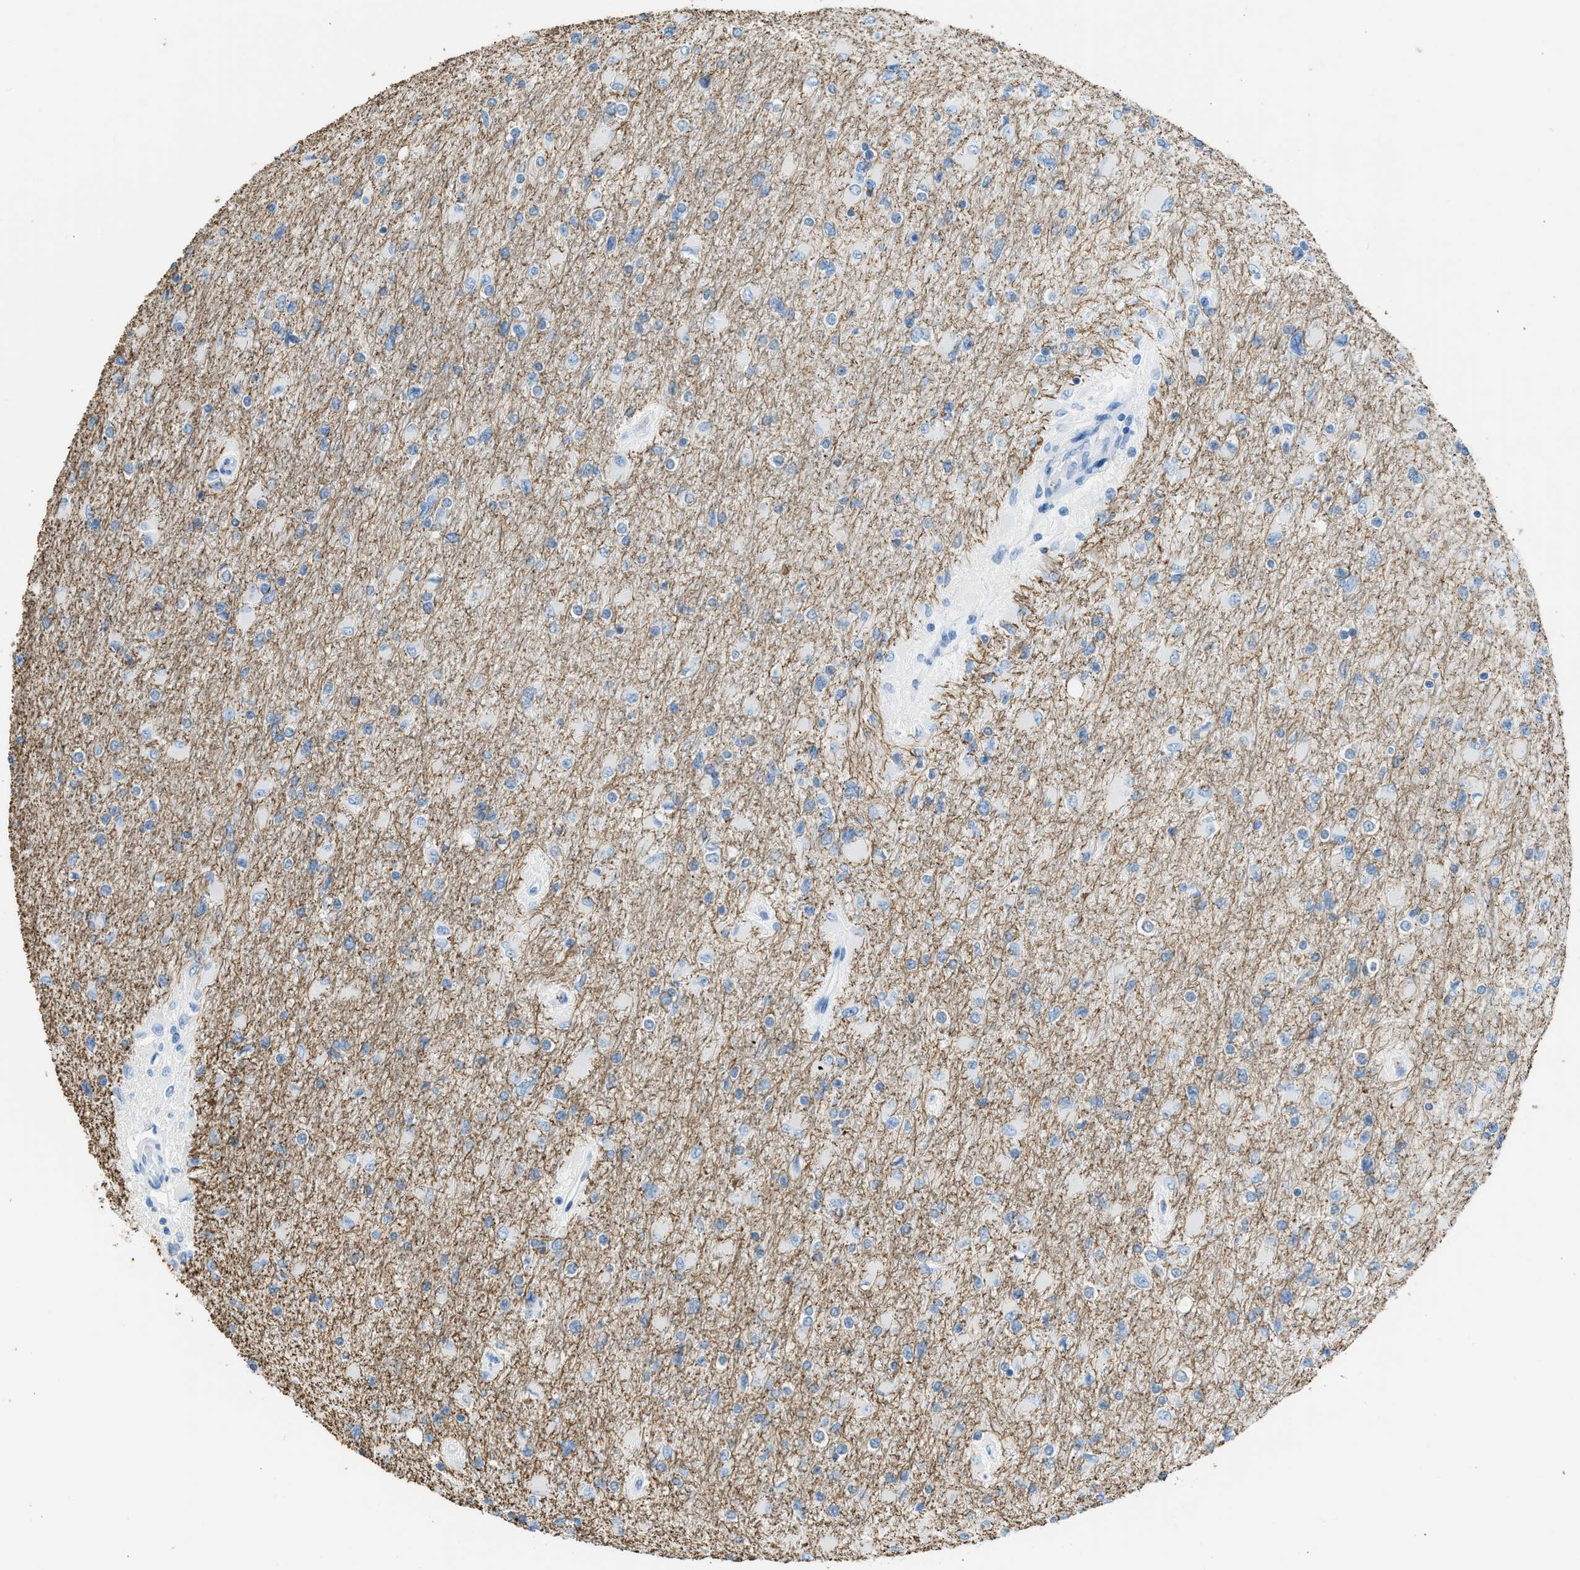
{"staining": {"intensity": "negative", "quantity": "none", "location": "none"}, "tissue": "glioma", "cell_type": "Tumor cells", "image_type": "cancer", "snomed": [{"axis": "morphology", "description": "Glioma, malignant, High grade"}, {"axis": "topography", "description": "Cerebral cortex"}], "caption": "DAB immunohistochemical staining of glioma exhibits no significant expression in tumor cells.", "gene": "FAIM2", "patient": {"sex": "female", "age": 36}}